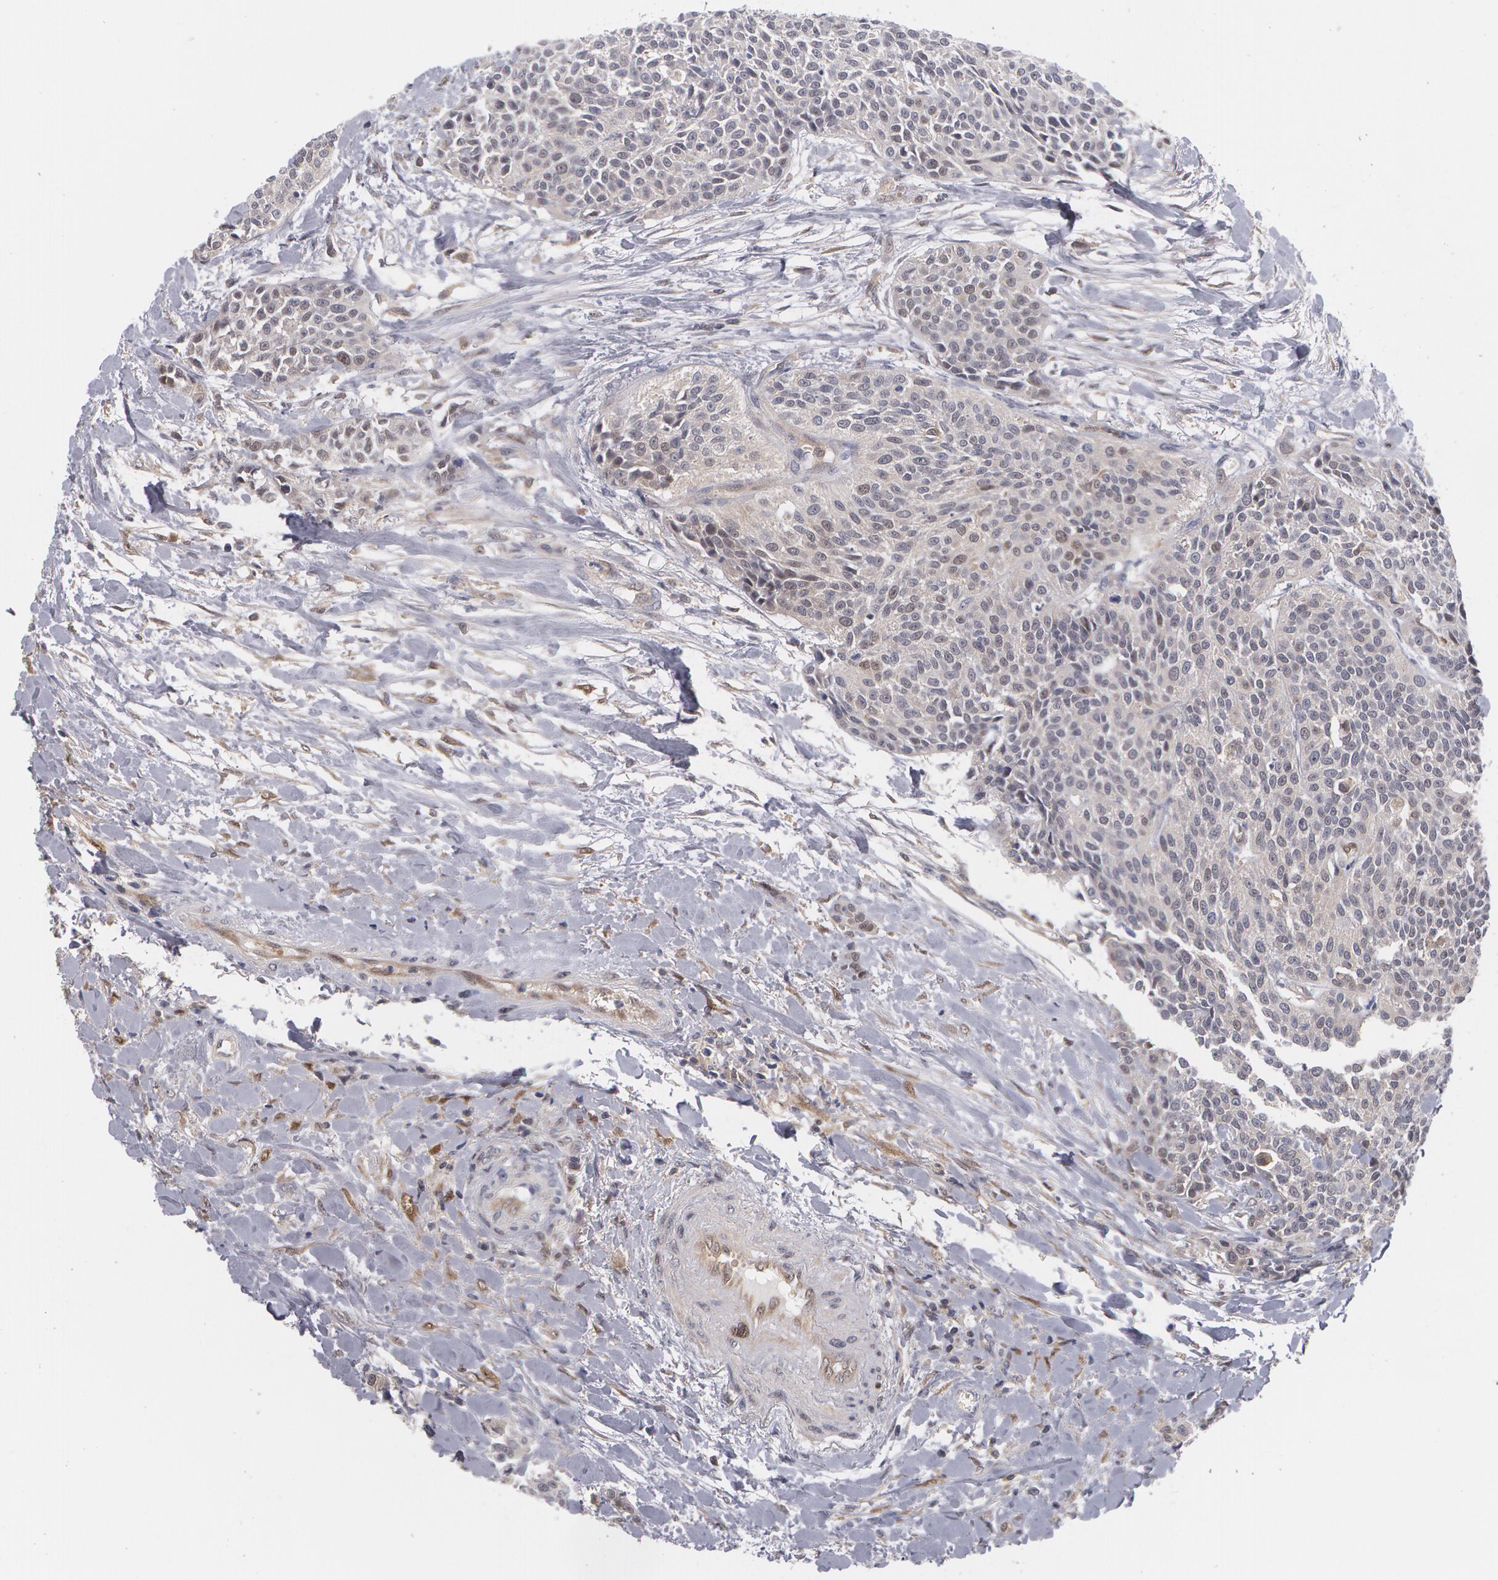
{"staining": {"intensity": "negative", "quantity": "none", "location": "none"}, "tissue": "urothelial cancer", "cell_type": "Tumor cells", "image_type": "cancer", "snomed": [{"axis": "morphology", "description": "Urothelial carcinoma, High grade"}, {"axis": "topography", "description": "Urinary bladder"}], "caption": "A photomicrograph of urothelial carcinoma (high-grade) stained for a protein shows no brown staining in tumor cells. The staining is performed using DAB brown chromogen with nuclei counter-stained in using hematoxylin.", "gene": "TXNRD1", "patient": {"sex": "male", "age": 56}}